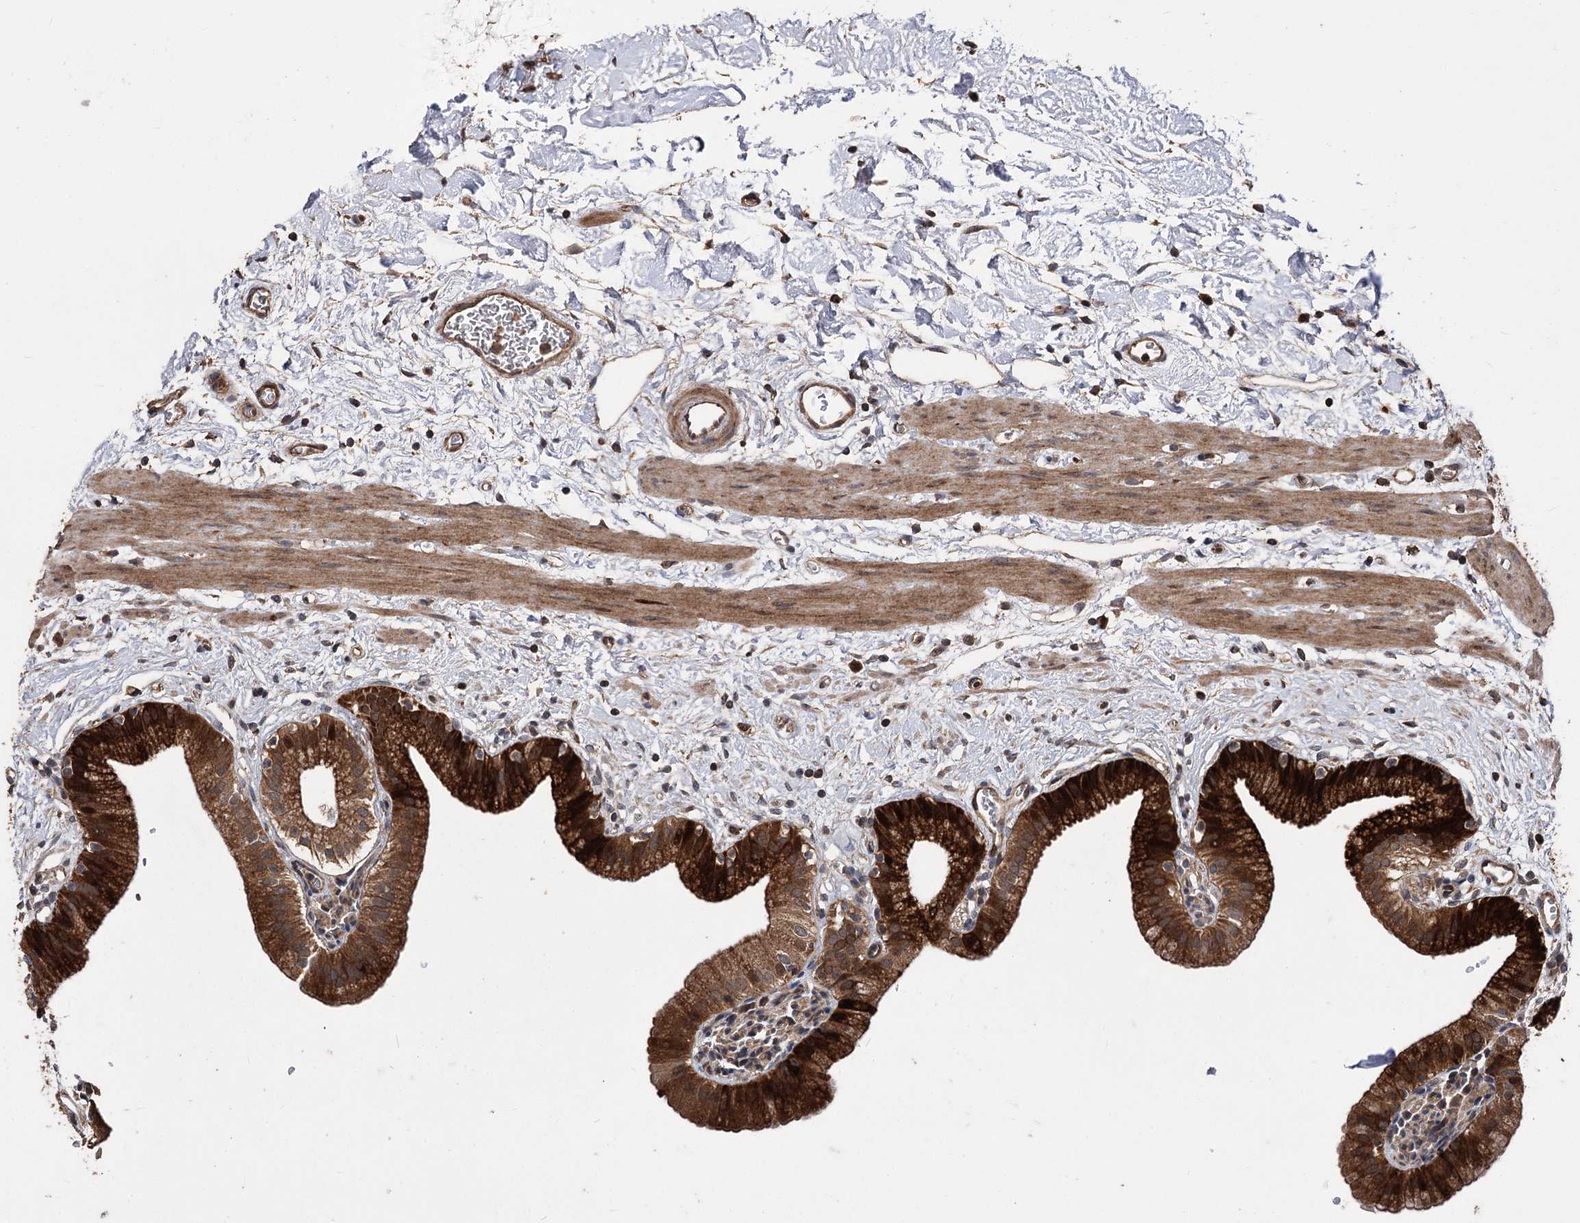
{"staining": {"intensity": "strong", "quantity": ">75%", "location": "cytoplasmic/membranous"}, "tissue": "gallbladder", "cell_type": "Glandular cells", "image_type": "normal", "snomed": [{"axis": "morphology", "description": "Normal tissue, NOS"}, {"axis": "topography", "description": "Gallbladder"}], "caption": "DAB (3,3'-diaminobenzidine) immunohistochemical staining of normal gallbladder reveals strong cytoplasmic/membranous protein staining in about >75% of glandular cells.", "gene": "RASSF3", "patient": {"sex": "male", "age": 55}}